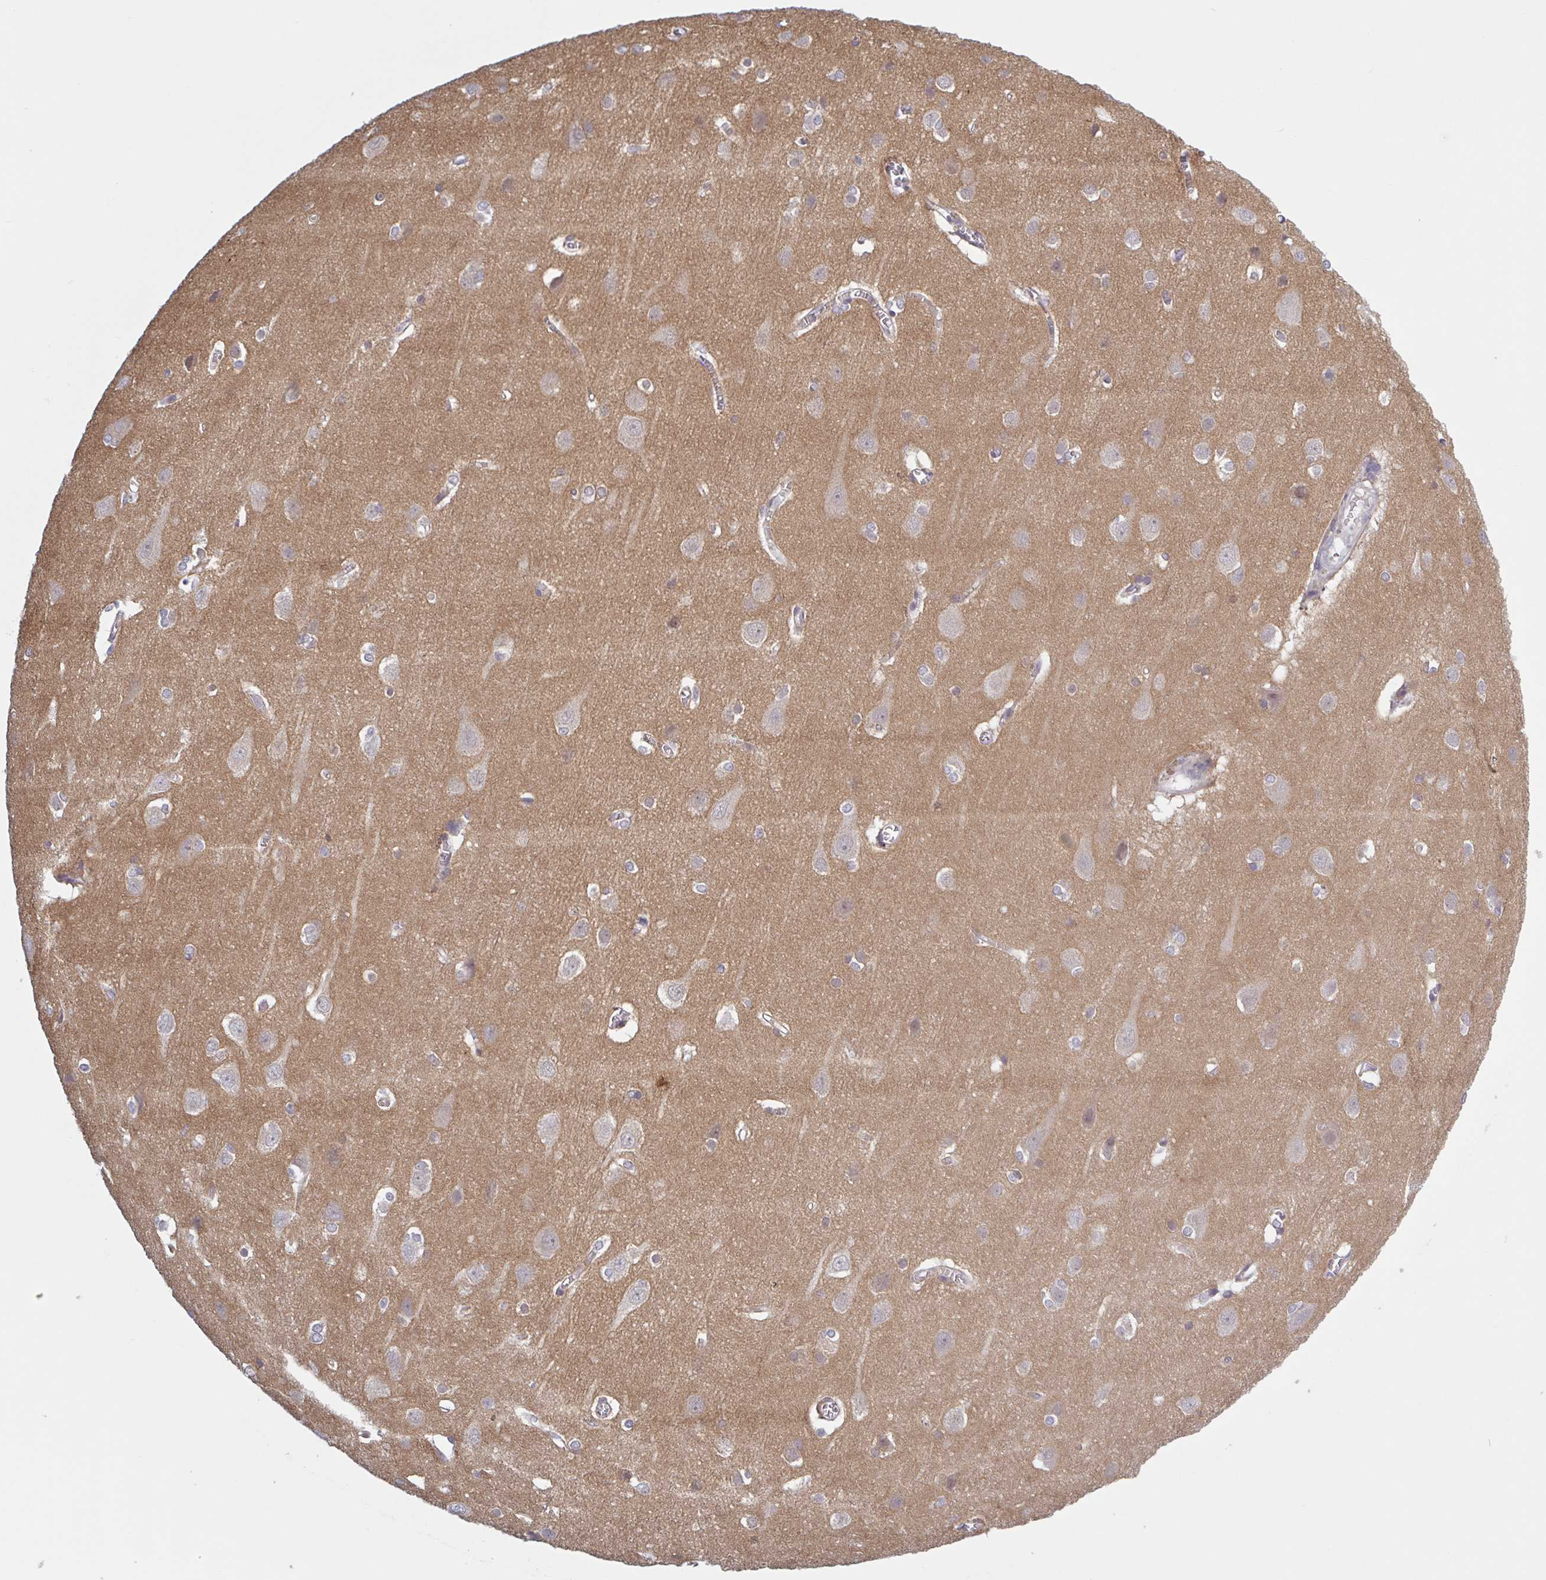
{"staining": {"intensity": "negative", "quantity": "none", "location": "none"}, "tissue": "cerebral cortex", "cell_type": "Endothelial cells", "image_type": "normal", "snomed": [{"axis": "morphology", "description": "Normal tissue, NOS"}, {"axis": "topography", "description": "Cerebral cortex"}], "caption": "IHC photomicrograph of benign cerebral cortex: cerebral cortex stained with DAB demonstrates no significant protein staining in endothelial cells.", "gene": "SURF1", "patient": {"sex": "male", "age": 37}}